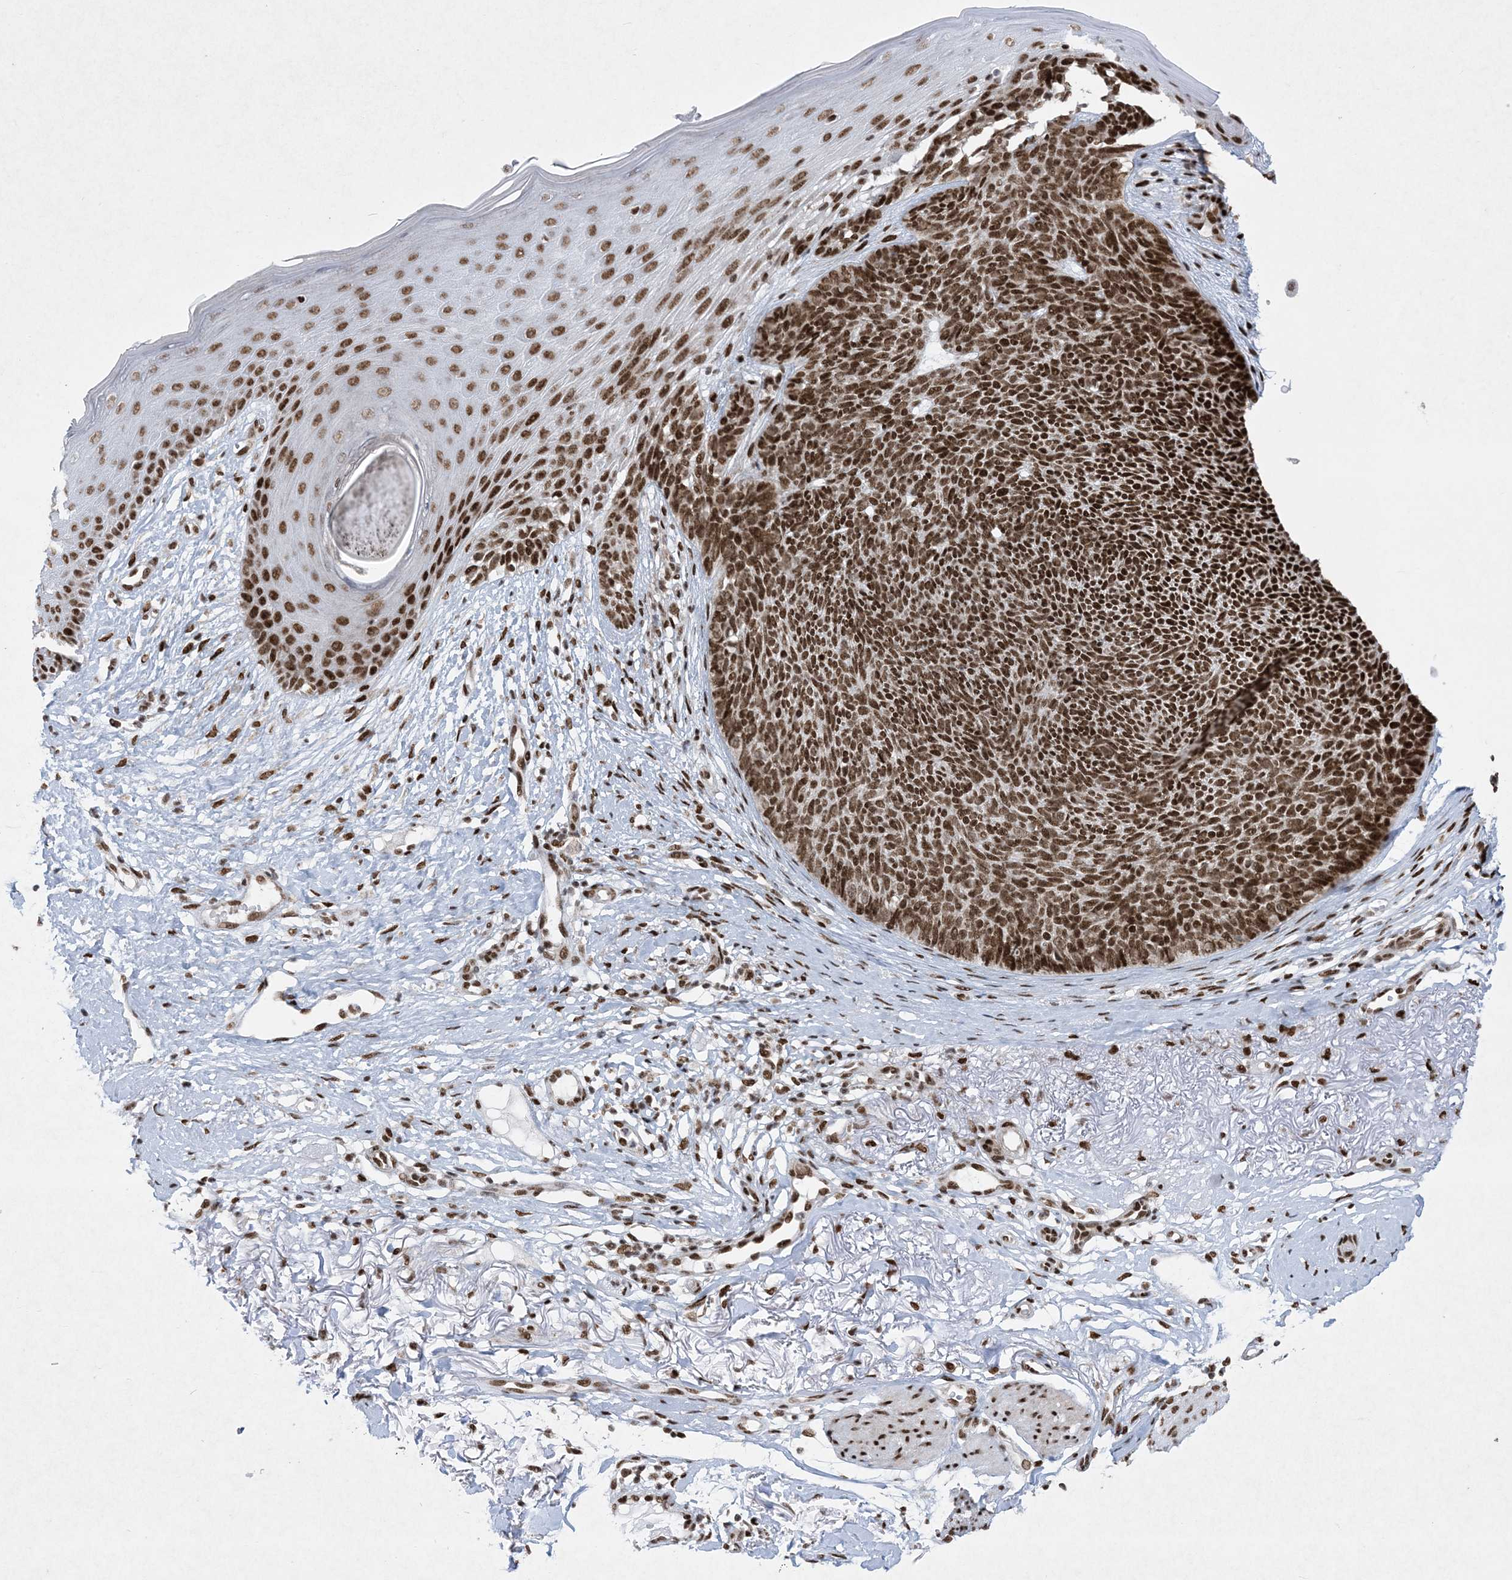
{"staining": {"intensity": "strong", "quantity": ">75%", "location": "nuclear"}, "tissue": "skin cancer", "cell_type": "Tumor cells", "image_type": "cancer", "snomed": [{"axis": "morphology", "description": "Basal cell carcinoma"}, {"axis": "topography", "description": "Skin"}], "caption": "Tumor cells reveal strong nuclear positivity in approximately >75% of cells in skin cancer (basal cell carcinoma). The staining was performed using DAB to visualize the protein expression in brown, while the nuclei were stained in blue with hematoxylin (Magnification: 20x).", "gene": "PKNOX2", "patient": {"sex": "female", "age": 70}}